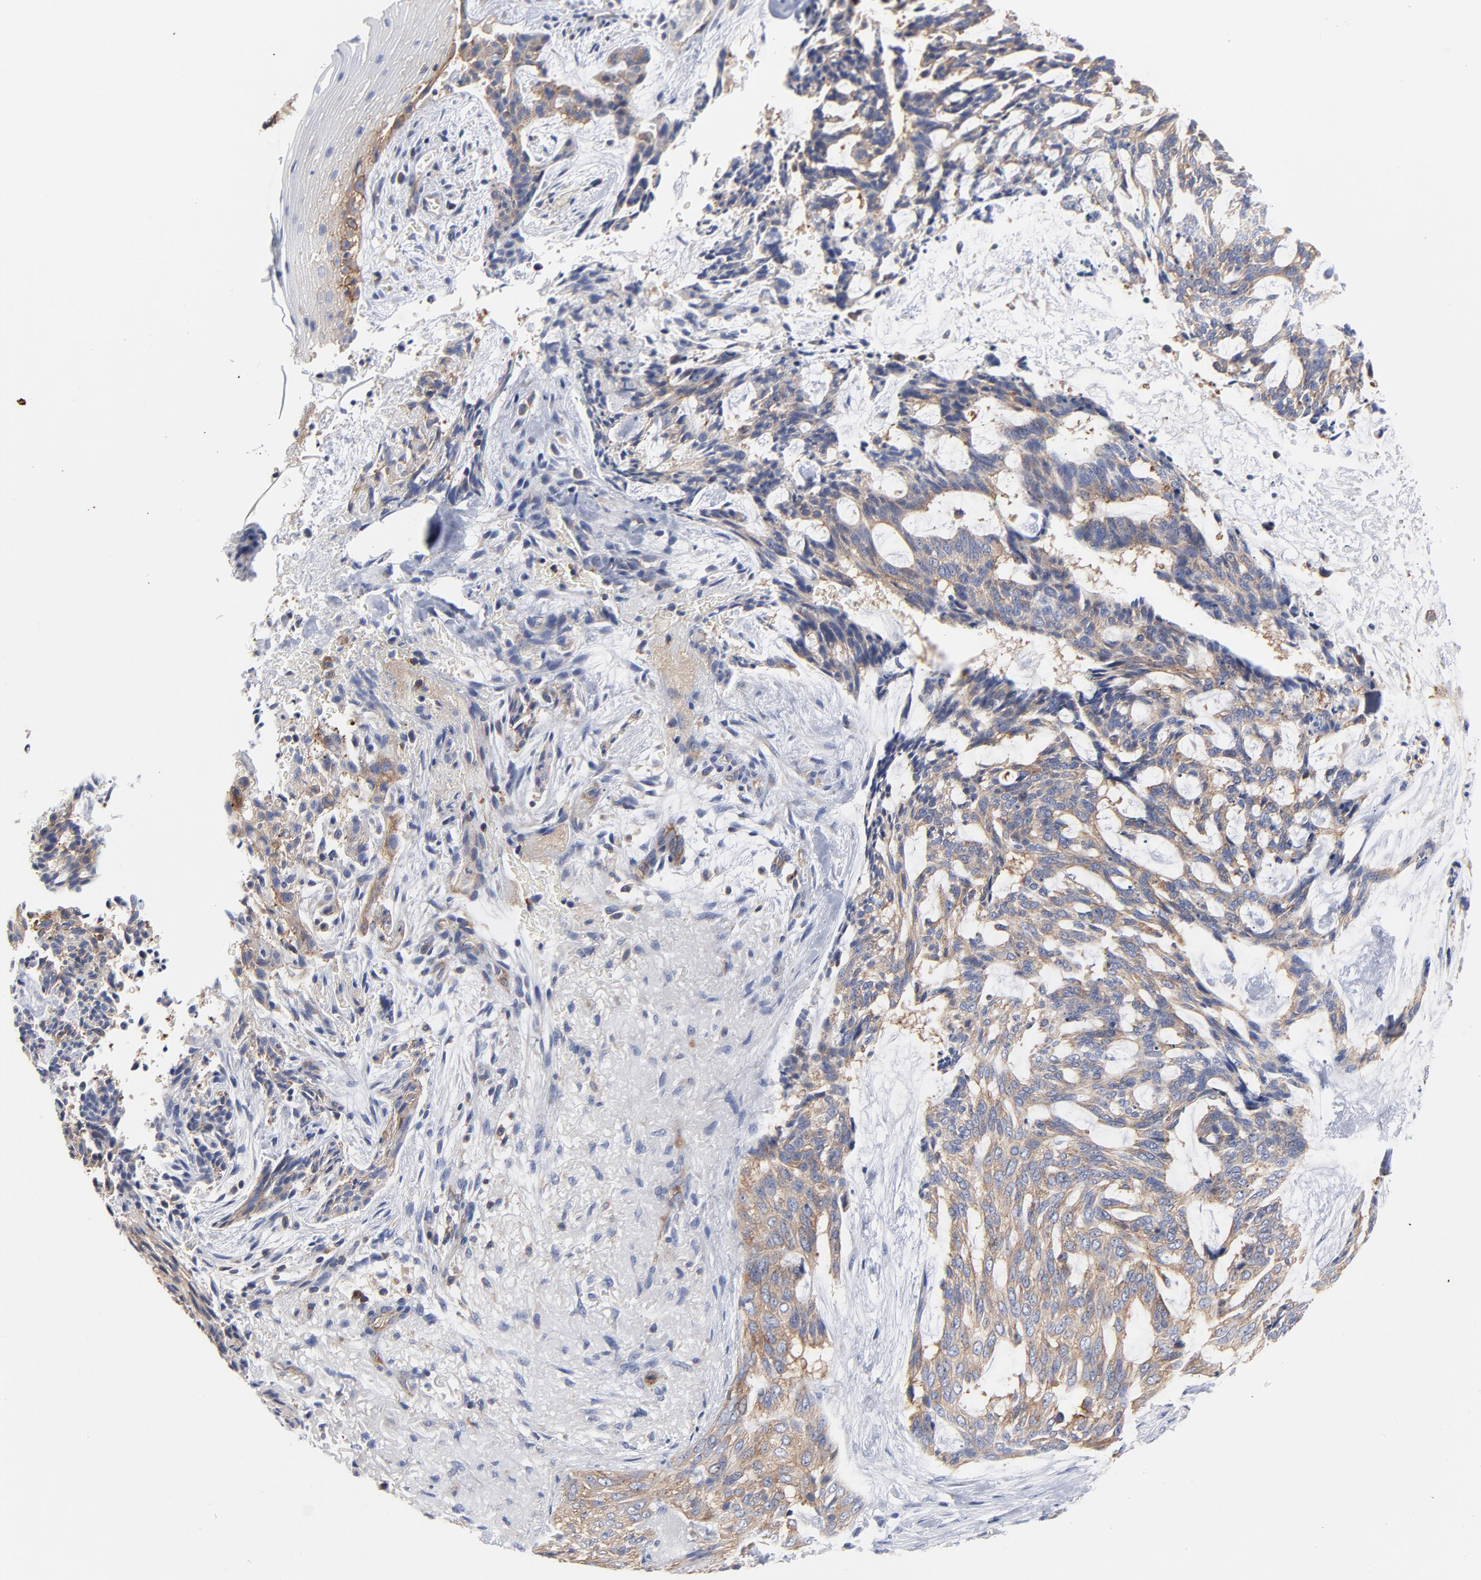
{"staining": {"intensity": "moderate", "quantity": ">75%", "location": "cytoplasmic/membranous"}, "tissue": "skin cancer", "cell_type": "Tumor cells", "image_type": "cancer", "snomed": [{"axis": "morphology", "description": "Normal tissue, NOS"}, {"axis": "morphology", "description": "Basal cell carcinoma"}, {"axis": "topography", "description": "Skin"}], "caption": "Skin cancer stained with a protein marker demonstrates moderate staining in tumor cells.", "gene": "CD2AP", "patient": {"sex": "female", "age": 71}}